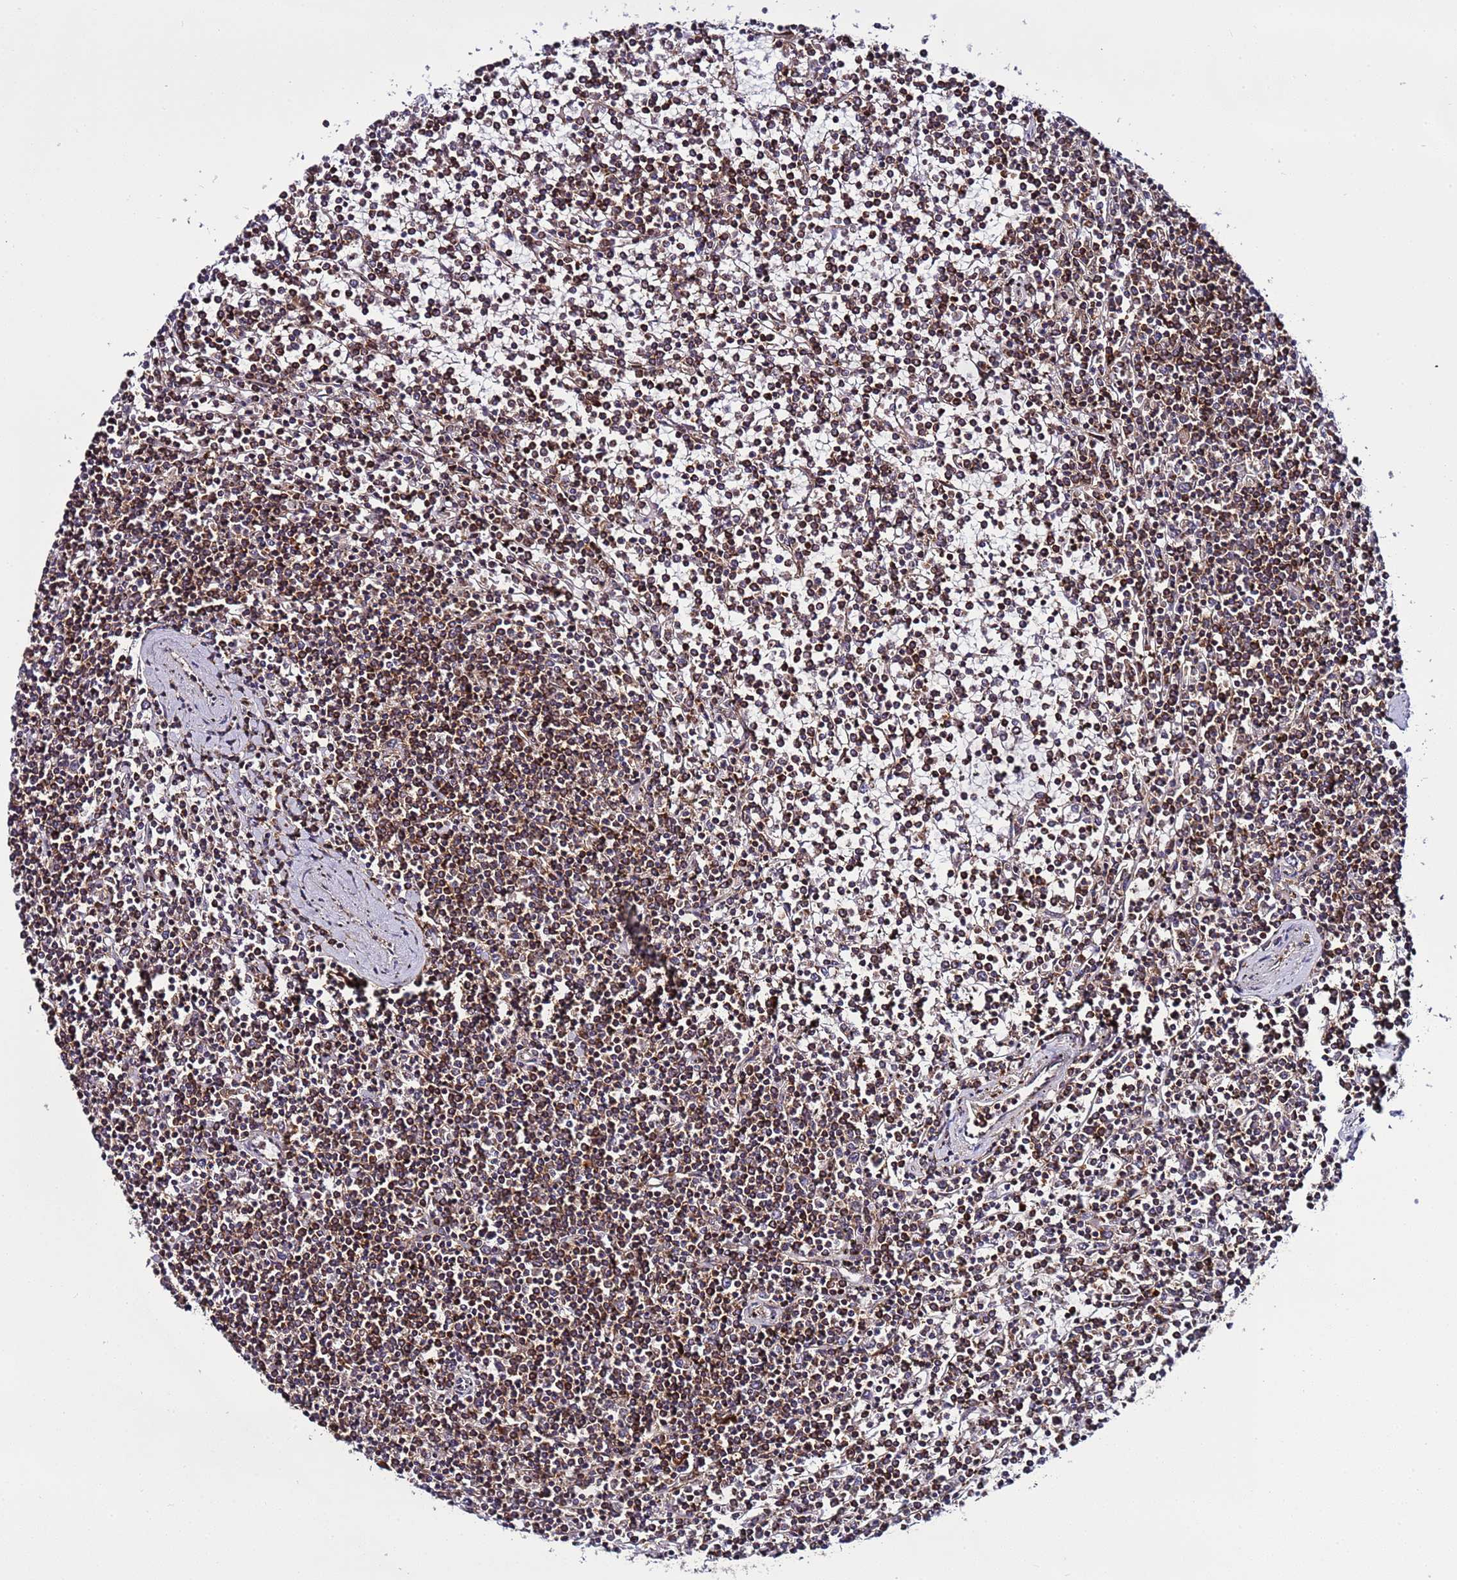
{"staining": {"intensity": "moderate", "quantity": ">75%", "location": "cytoplasmic/membranous"}, "tissue": "lymphoma", "cell_type": "Tumor cells", "image_type": "cancer", "snomed": [{"axis": "morphology", "description": "Malignant lymphoma, non-Hodgkin's type, Low grade"}, {"axis": "topography", "description": "Spleen"}], "caption": "A brown stain shows moderate cytoplasmic/membranous positivity of a protein in human malignant lymphoma, non-Hodgkin's type (low-grade) tumor cells.", "gene": "TMEM176B", "patient": {"sex": "female", "age": 19}}